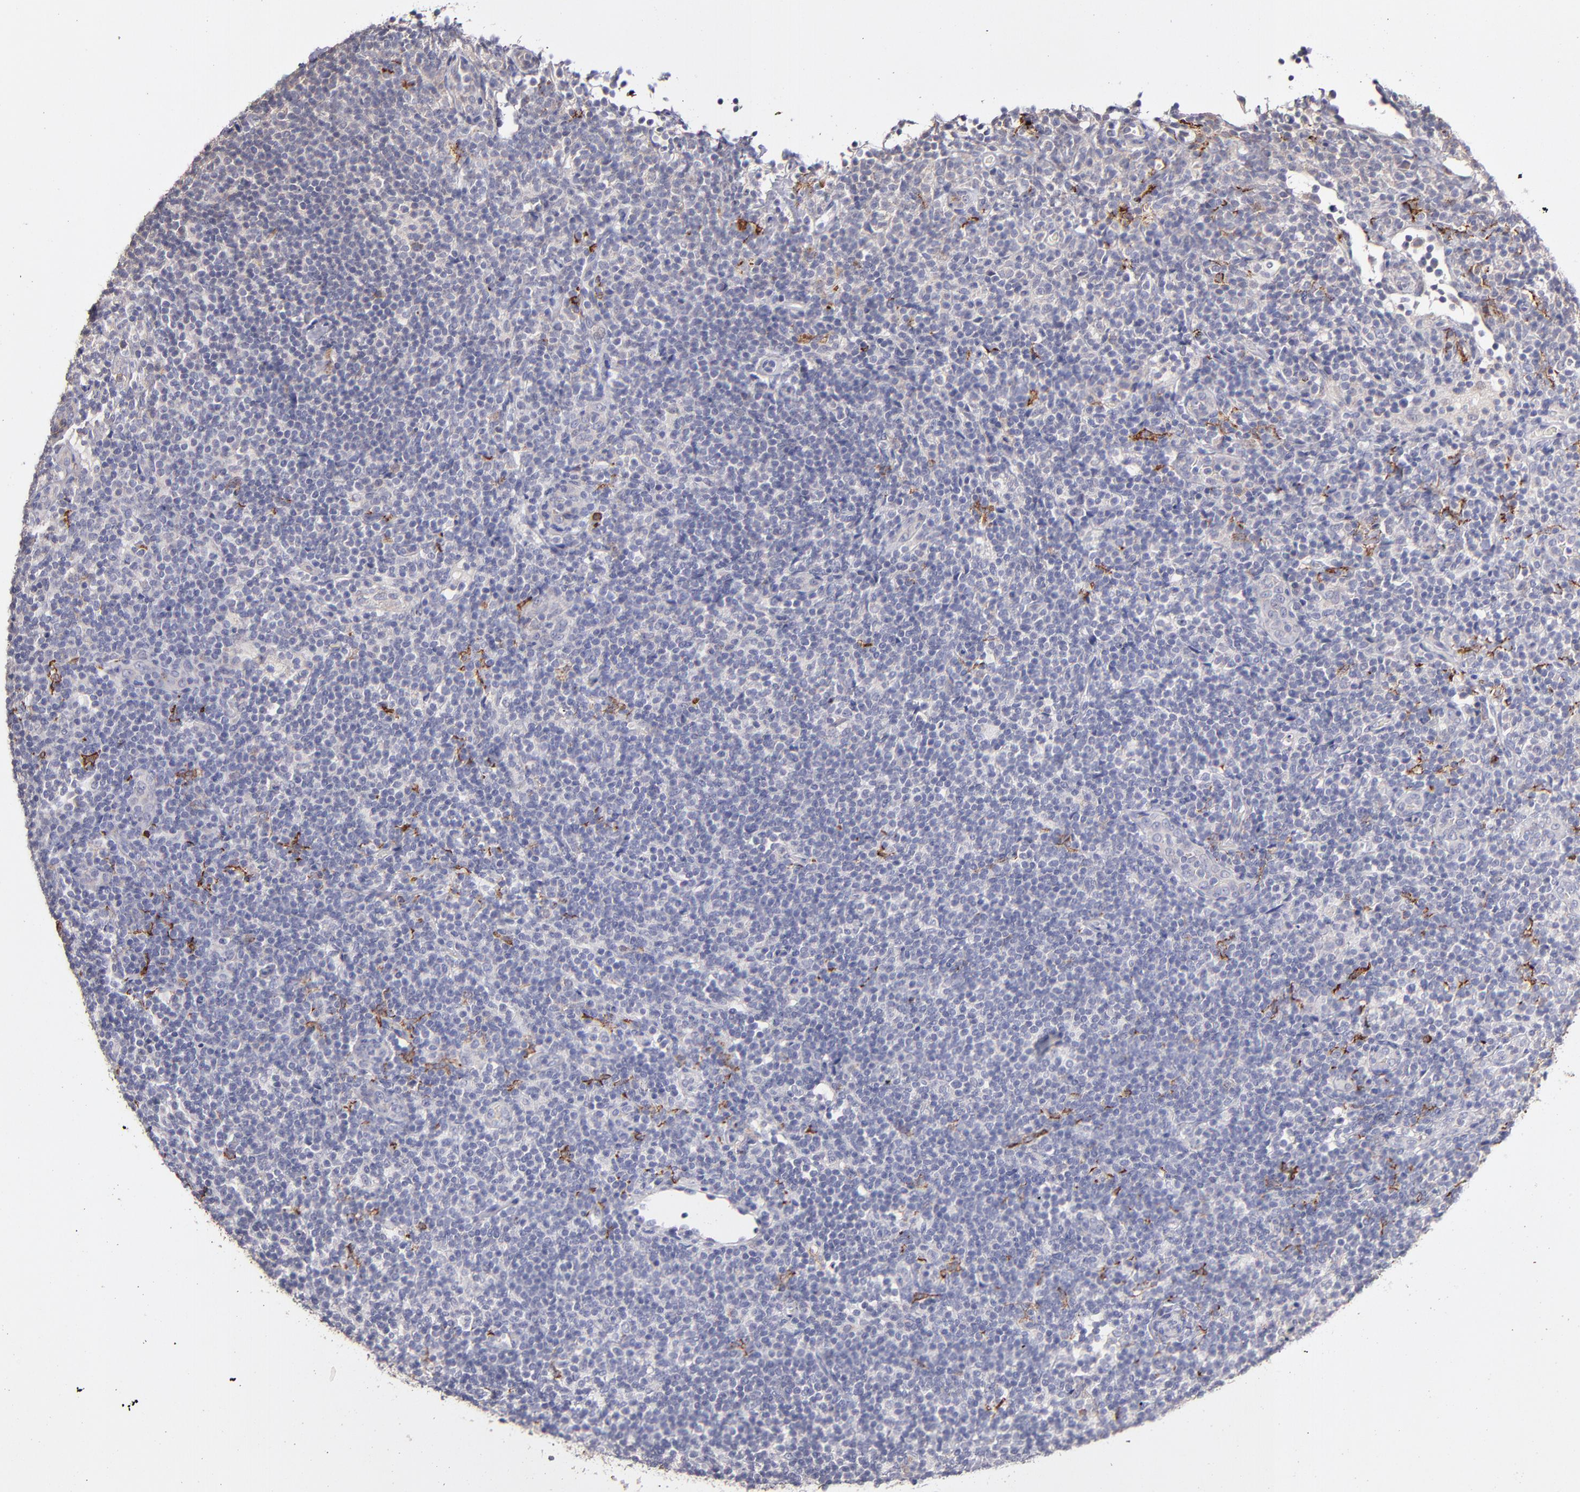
{"staining": {"intensity": "strong", "quantity": "<25%", "location": "cytoplasmic/membranous"}, "tissue": "lymphoma", "cell_type": "Tumor cells", "image_type": "cancer", "snomed": [{"axis": "morphology", "description": "Malignant lymphoma, non-Hodgkin's type, Low grade"}, {"axis": "topography", "description": "Lymph node"}], "caption": "The image displays staining of lymphoma, revealing strong cytoplasmic/membranous protein staining (brown color) within tumor cells.", "gene": "GLDC", "patient": {"sex": "female", "age": 76}}